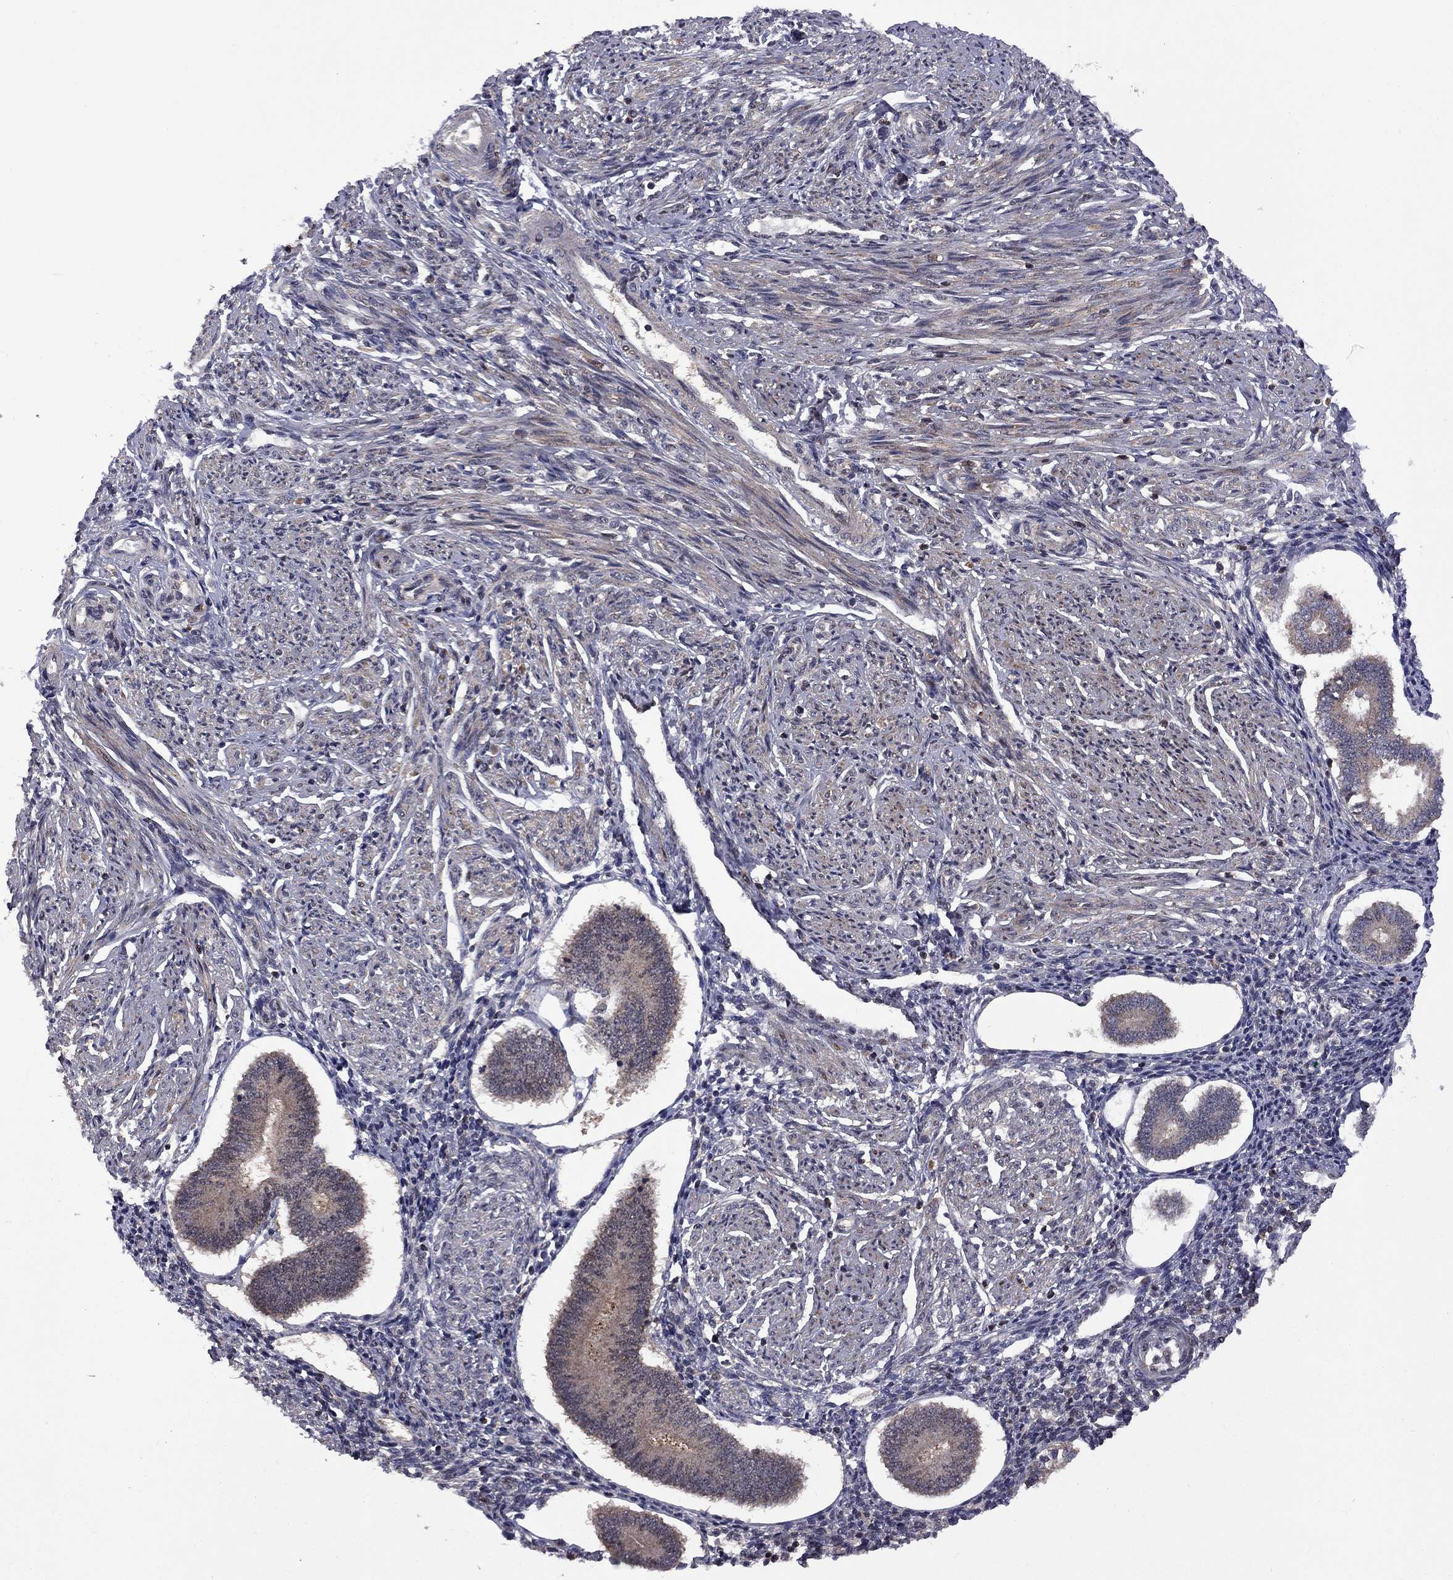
{"staining": {"intensity": "negative", "quantity": "none", "location": "none"}, "tissue": "endometrium", "cell_type": "Cells in endometrial stroma", "image_type": "normal", "snomed": [{"axis": "morphology", "description": "Normal tissue, NOS"}, {"axis": "topography", "description": "Endometrium"}], "caption": "Immunohistochemical staining of unremarkable human endometrium demonstrates no significant expression in cells in endometrial stroma. Nuclei are stained in blue.", "gene": "IPP", "patient": {"sex": "female", "age": 40}}